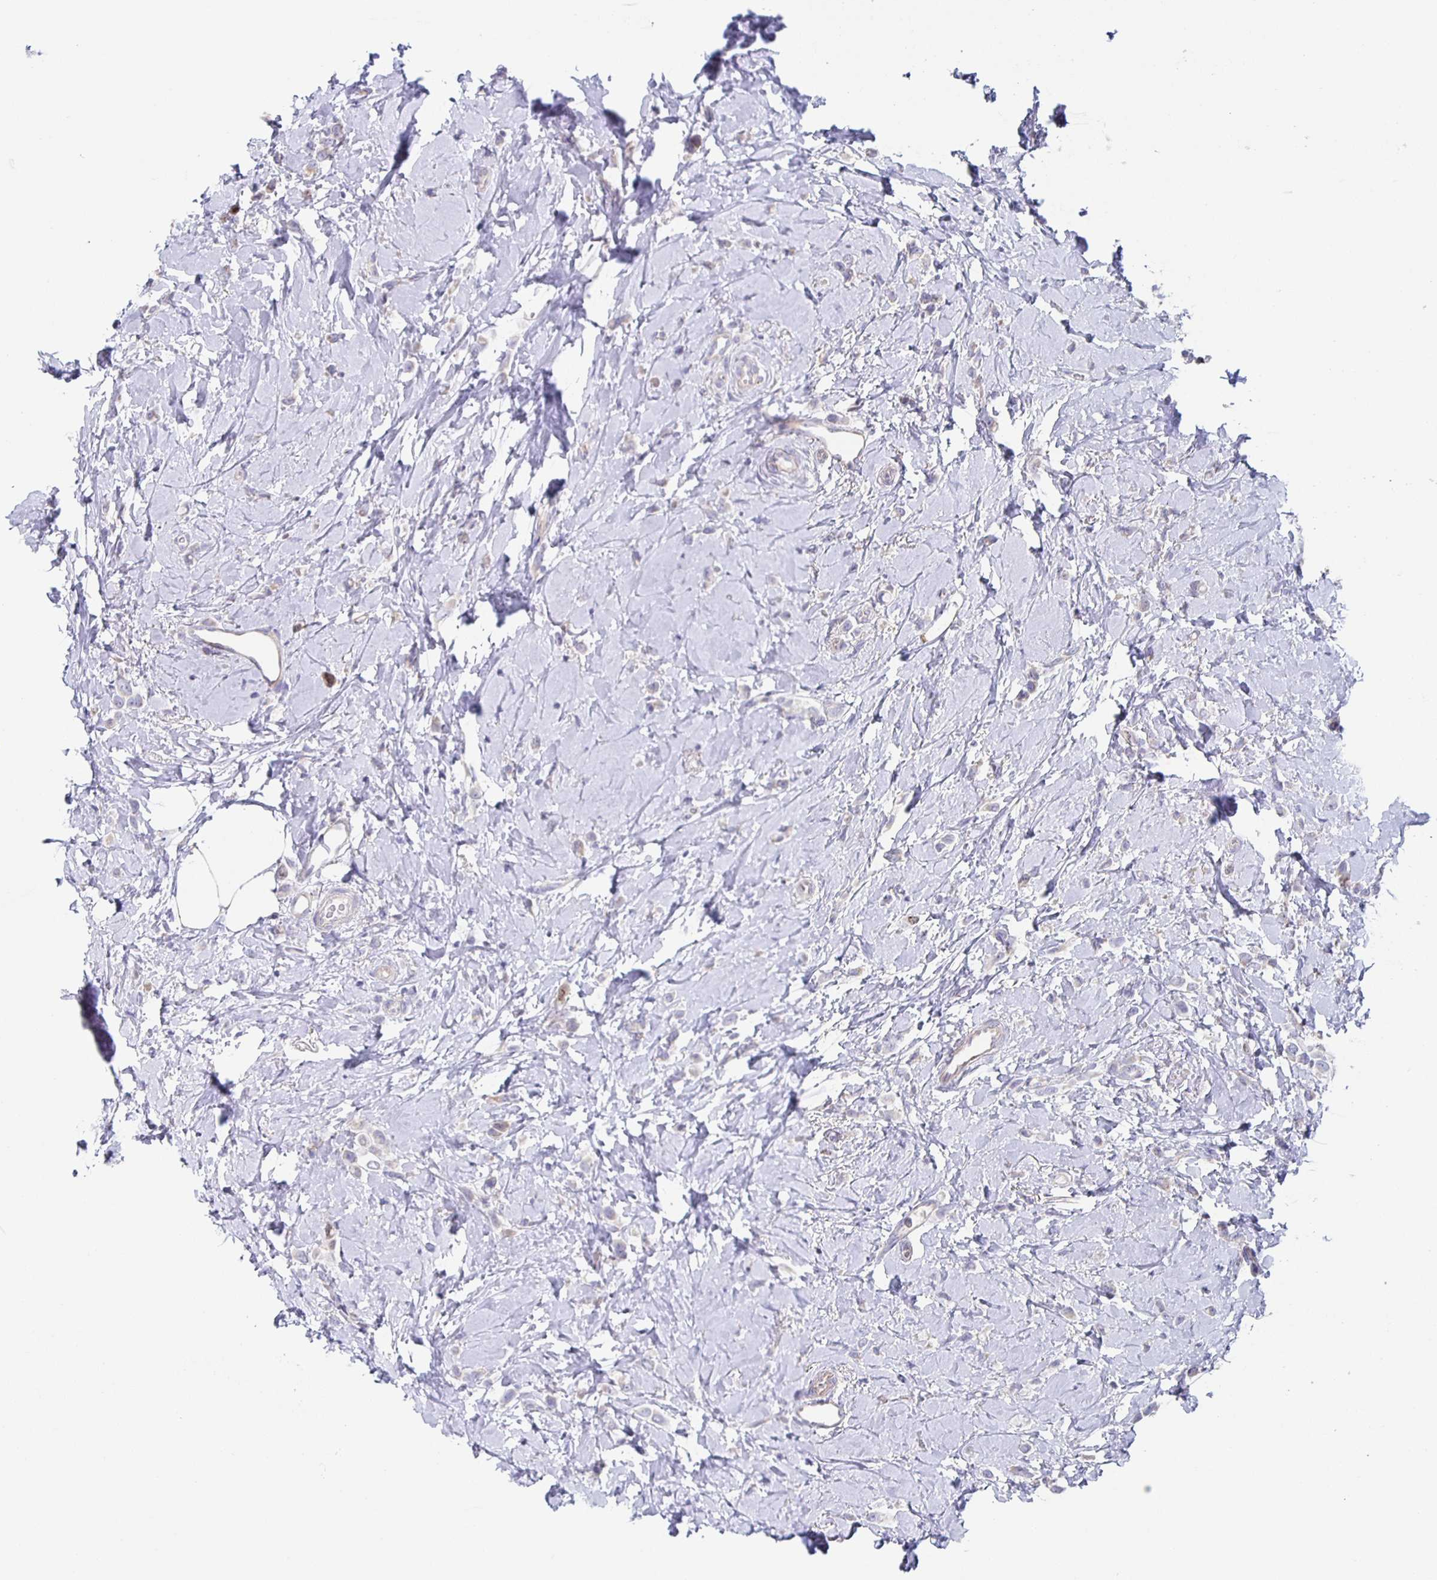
{"staining": {"intensity": "weak", "quantity": "<25%", "location": "cytoplasmic/membranous"}, "tissue": "breast cancer", "cell_type": "Tumor cells", "image_type": "cancer", "snomed": [{"axis": "morphology", "description": "Lobular carcinoma"}, {"axis": "topography", "description": "Breast"}], "caption": "High magnification brightfield microscopy of breast lobular carcinoma stained with DAB (brown) and counterstained with hematoxylin (blue): tumor cells show no significant expression.", "gene": "CENPH", "patient": {"sex": "female", "age": 66}}